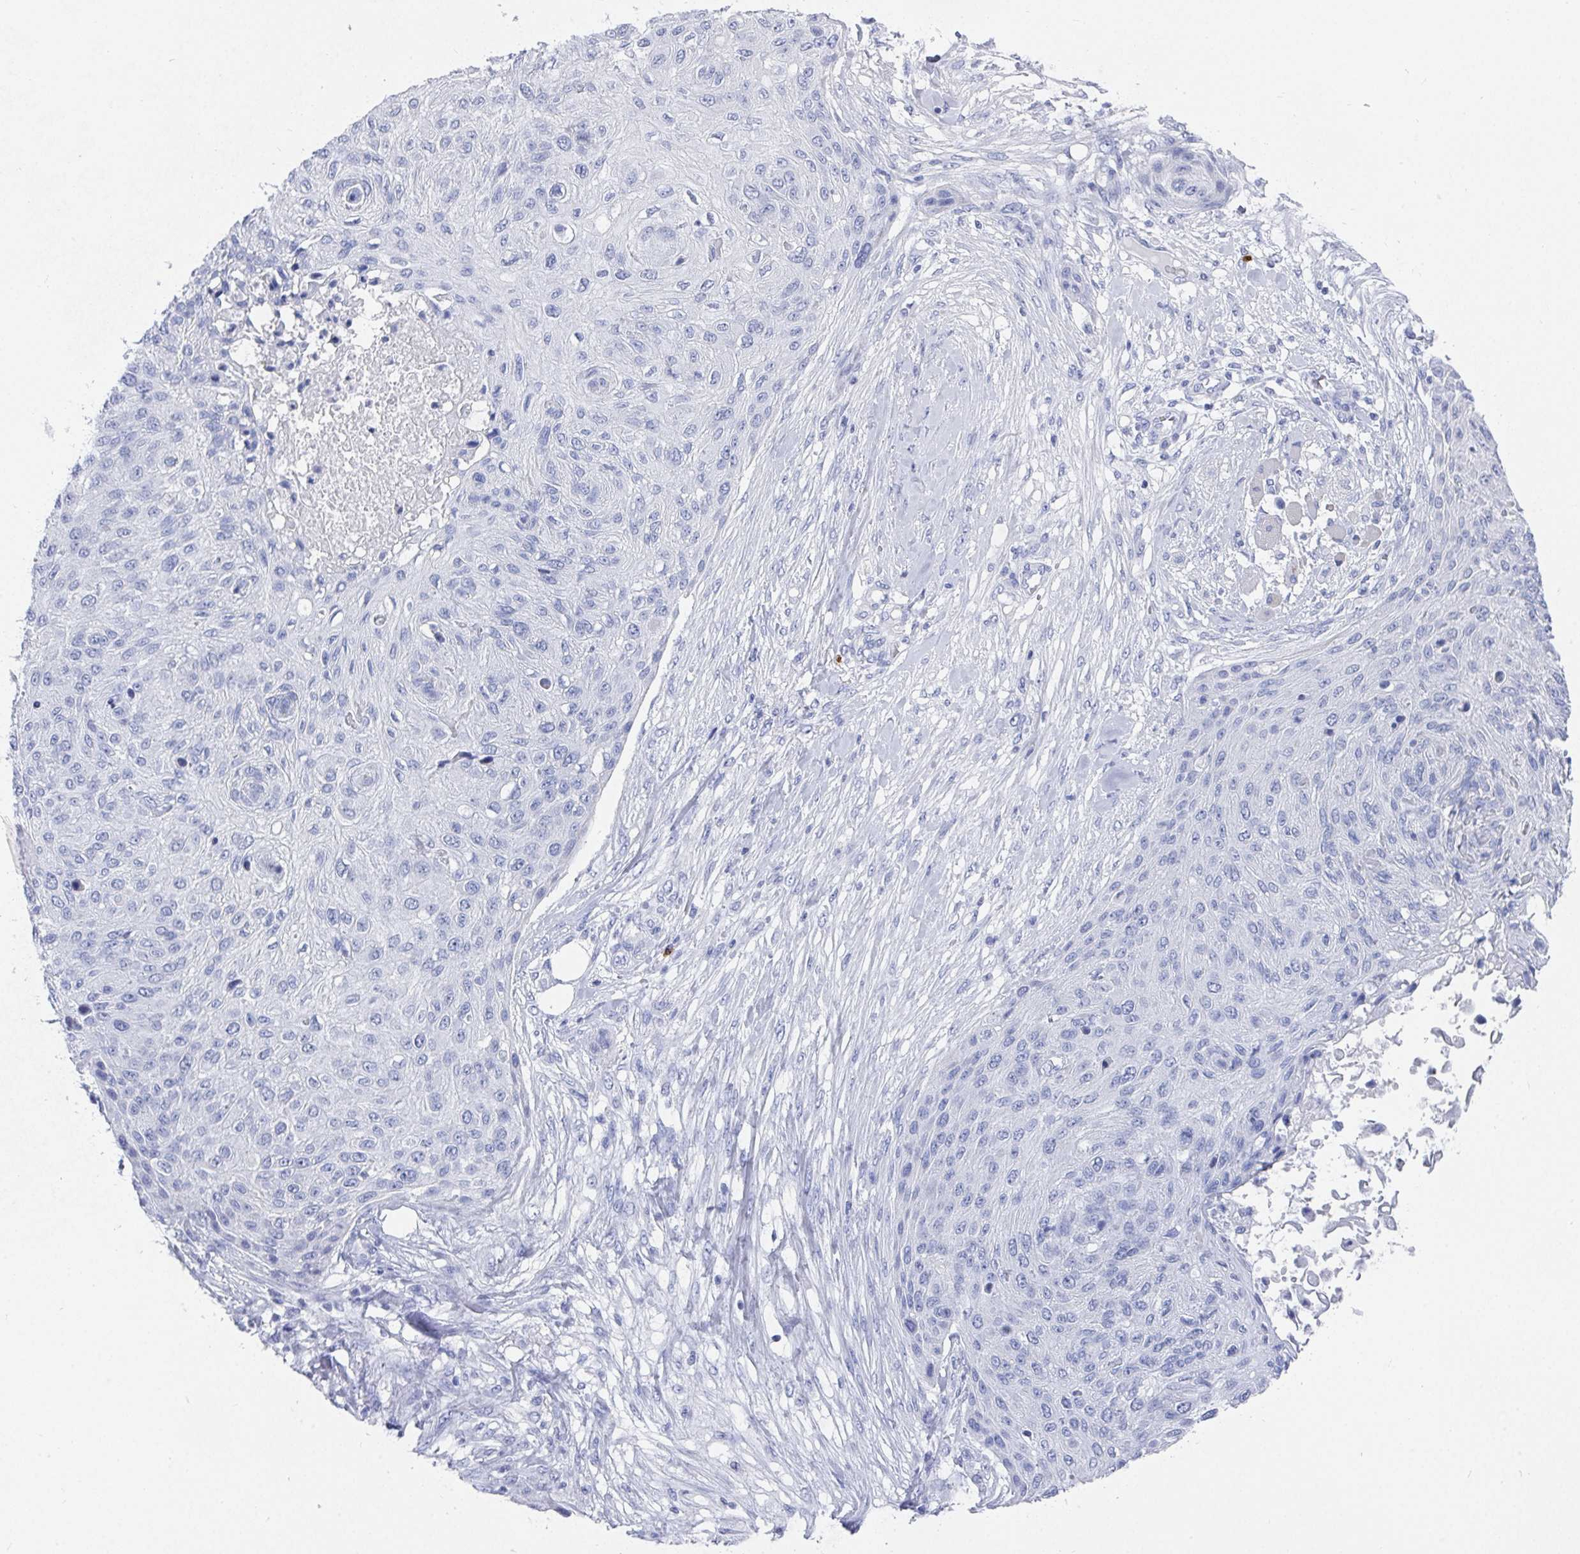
{"staining": {"intensity": "negative", "quantity": "none", "location": "none"}, "tissue": "skin cancer", "cell_type": "Tumor cells", "image_type": "cancer", "snomed": [{"axis": "morphology", "description": "Squamous cell carcinoma, NOS"}, {"axis": "topography", "description": "Skin"}], "caption": "A high-resolution photomicrograph shows immunohistochemistry (IHC) staining of squamous cell carcinoma (skin), which shows no significant positivity in tumor cells.", "gene": "GRIA1", "patient": {"sex": "female", "age": 87}}